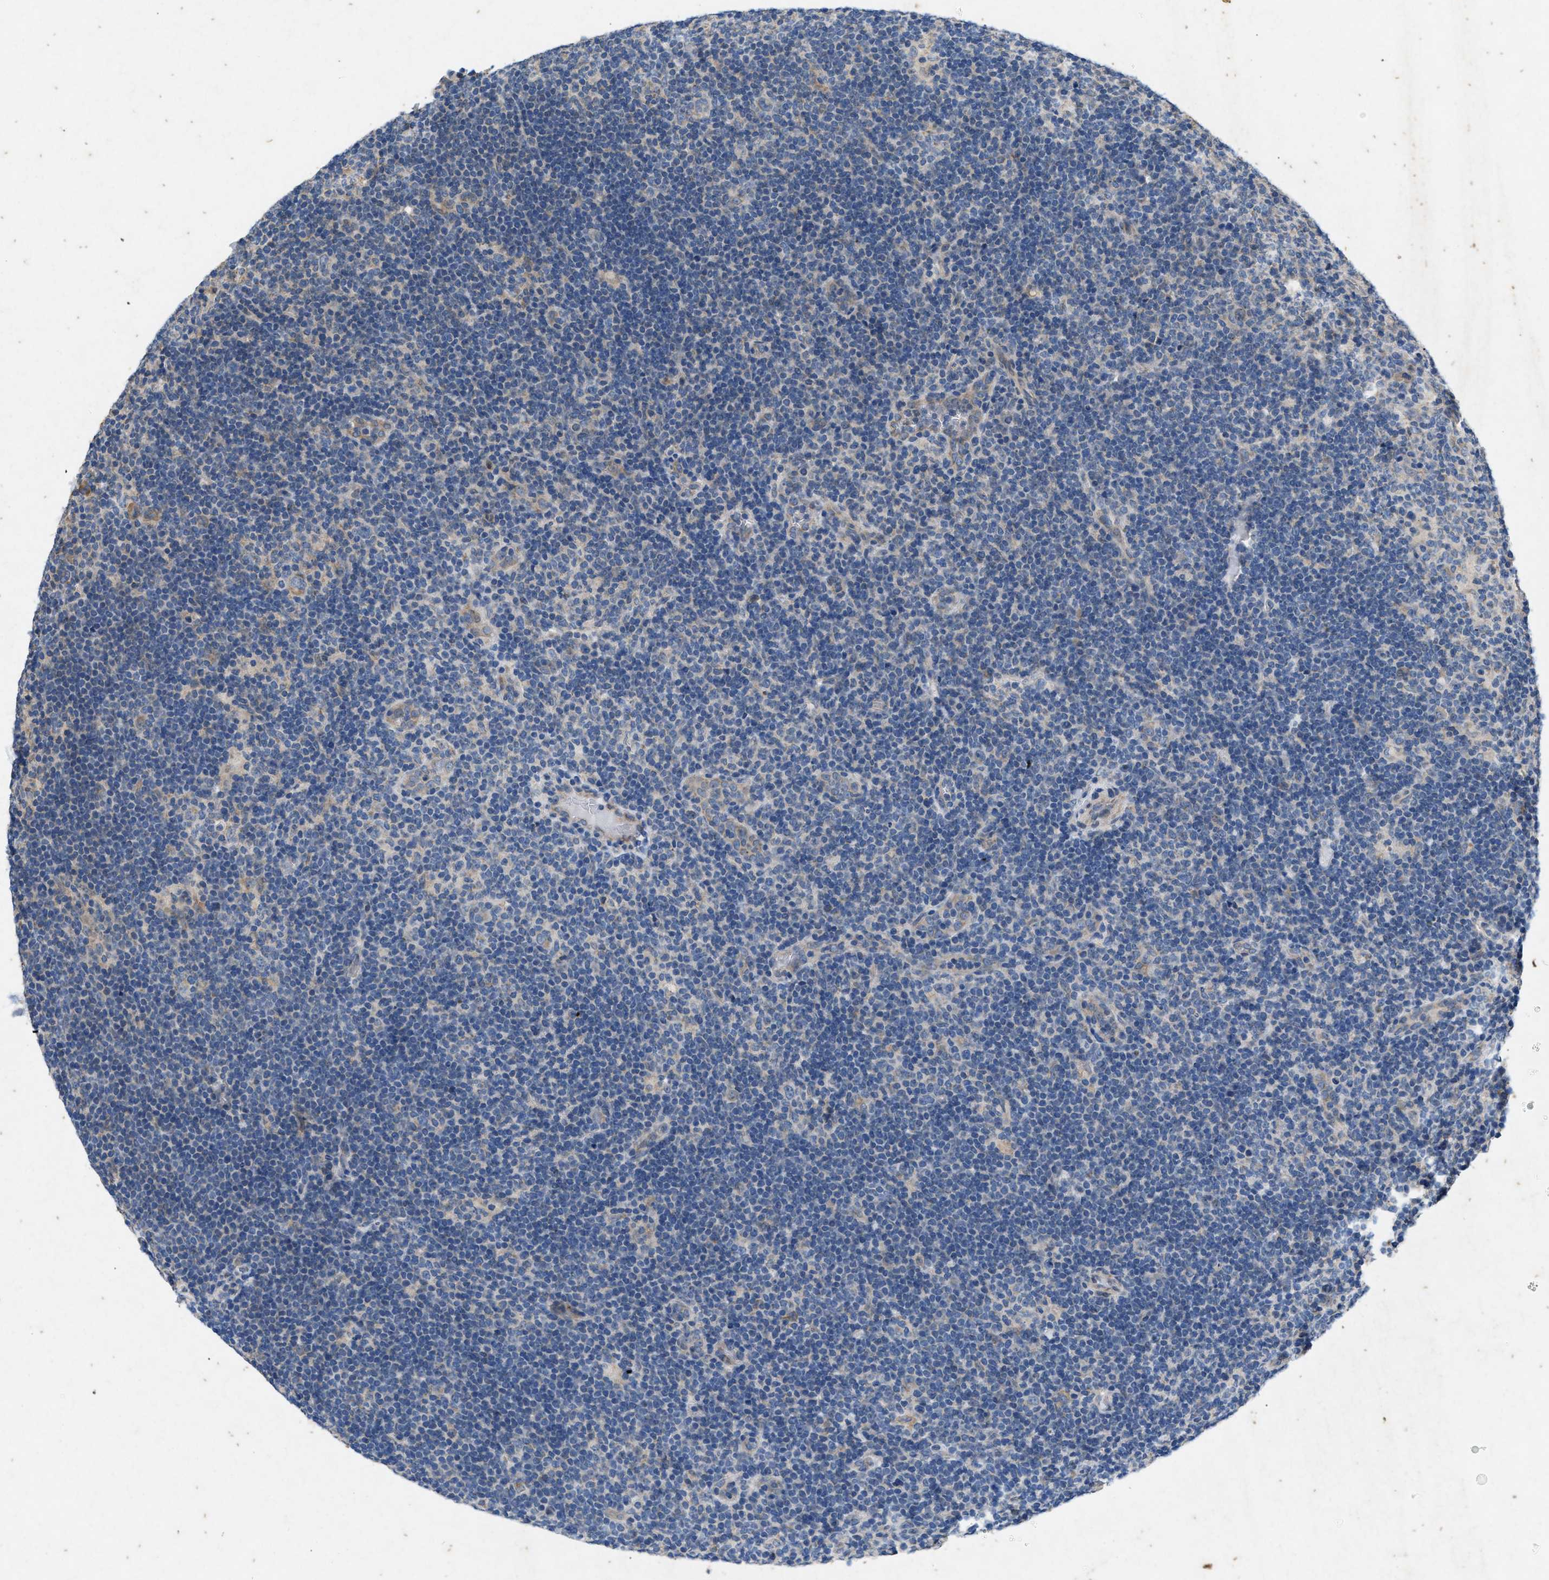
{"staining": {"intensity": "negative", "quantity": "none", "location": "none"}, "tissue": "lymphoma", "cell_type": "Tumor cells", "image_type": "cancer", "snomed": [{"axis": "morphology", "description": "Hodgkin's disease, NOS"}, {"axis": "topography", "description": "Lymph node"}], "caption": "This is a image of immunohistochemistry (IHC) staining of Hodgkin's disease, which shows no expression in tumor cells.", "gene": "PRKG2", "patient": {"sex": "female", "age": 57}}